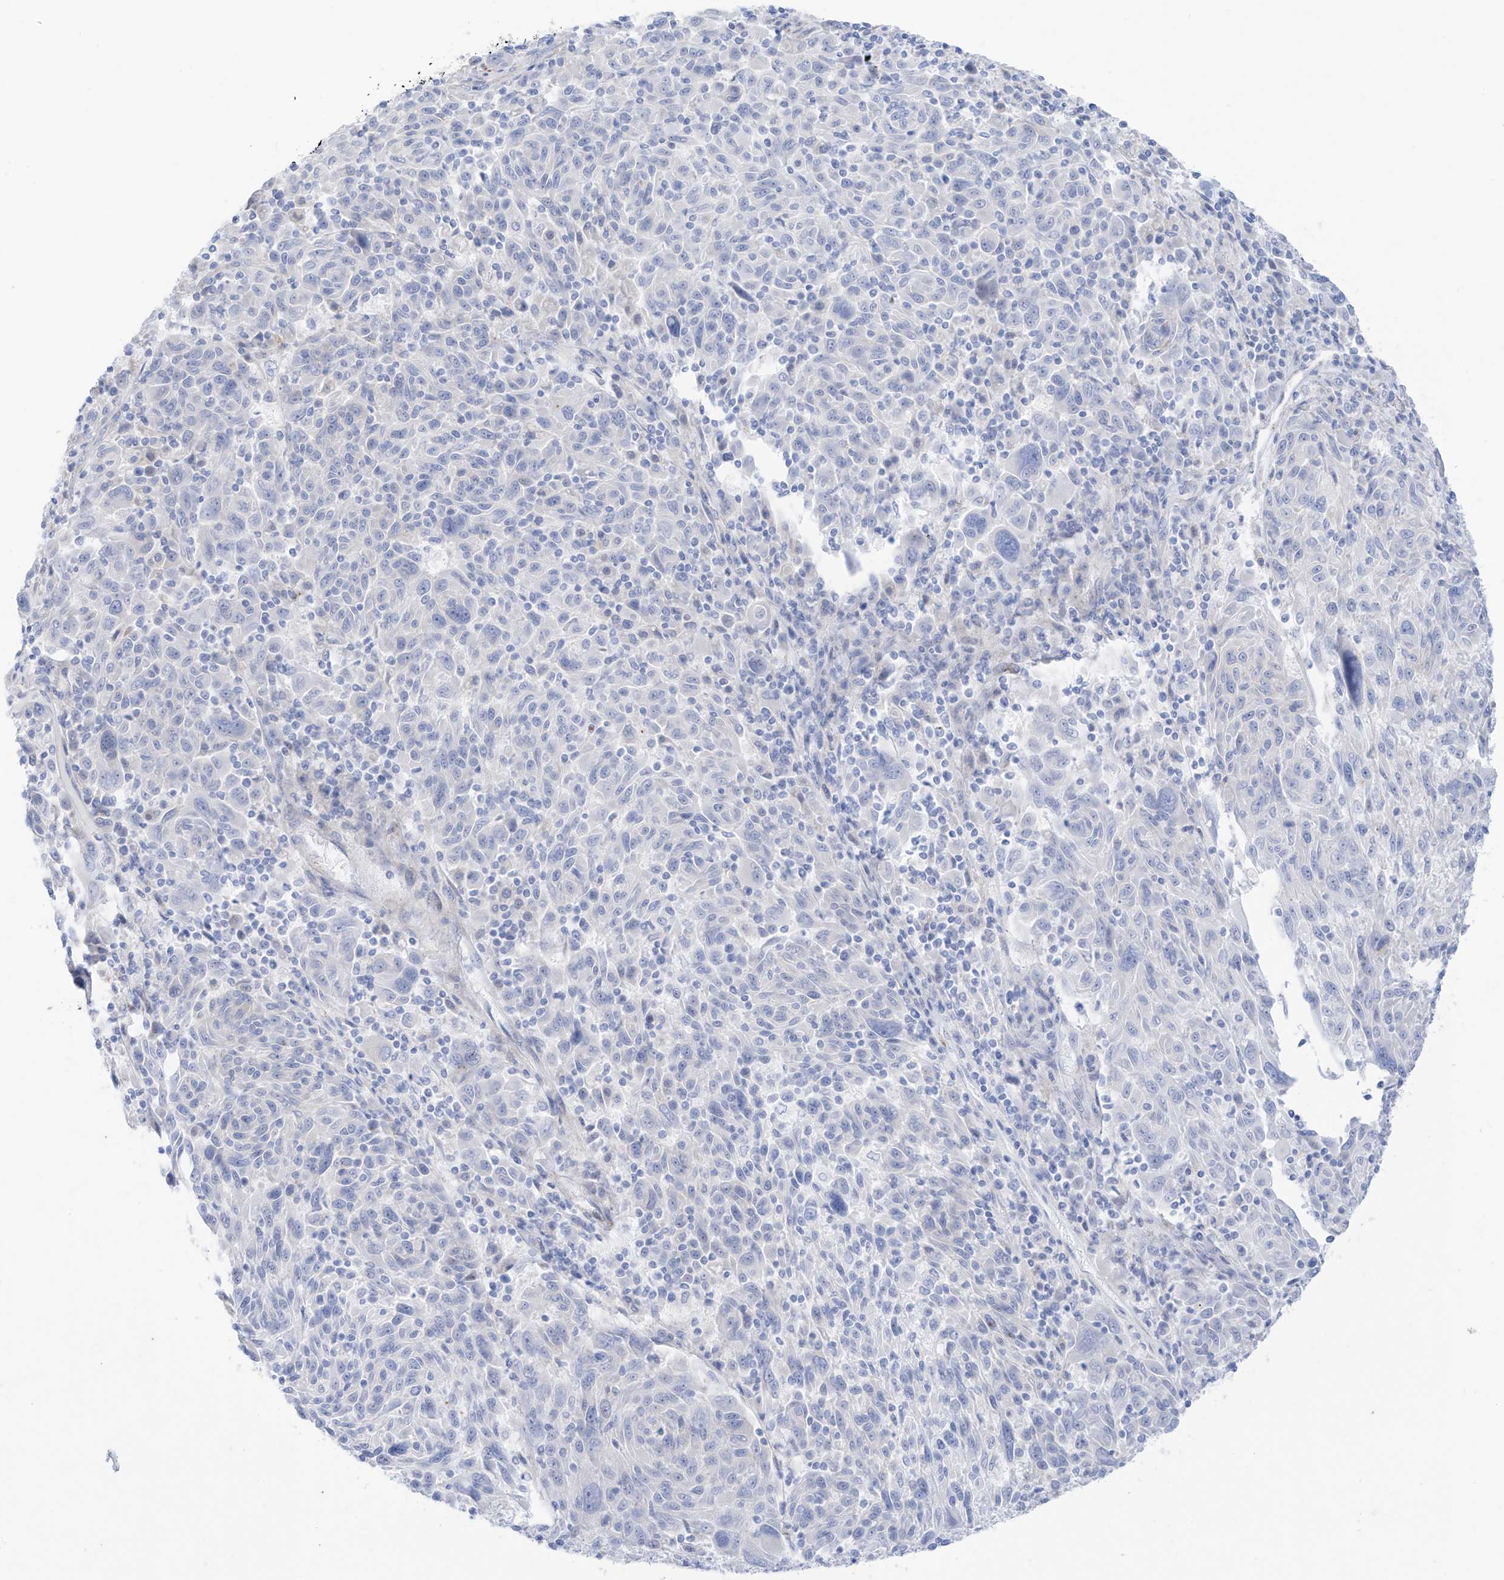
{"staining": {"intensity": "negative", "quantity": "none", "location": "none"}, "tissue": "melanoma", "cell_type": "Tumor cells", "image_type": "cancer", "snomed": [{"axis": "morphology", "description": "Malignant melanoma, NOS"}, {"axis": "topography", "description": "Skin"}], "caption": "Malignant melanoma was stained to show a protein in brown. There is no significant positivity in tumor cells. (DAB immunohistochemistry with hematoxylin counter stain).", "gene": "PSPH", "patient": {"sex": "male", "age": 53}}